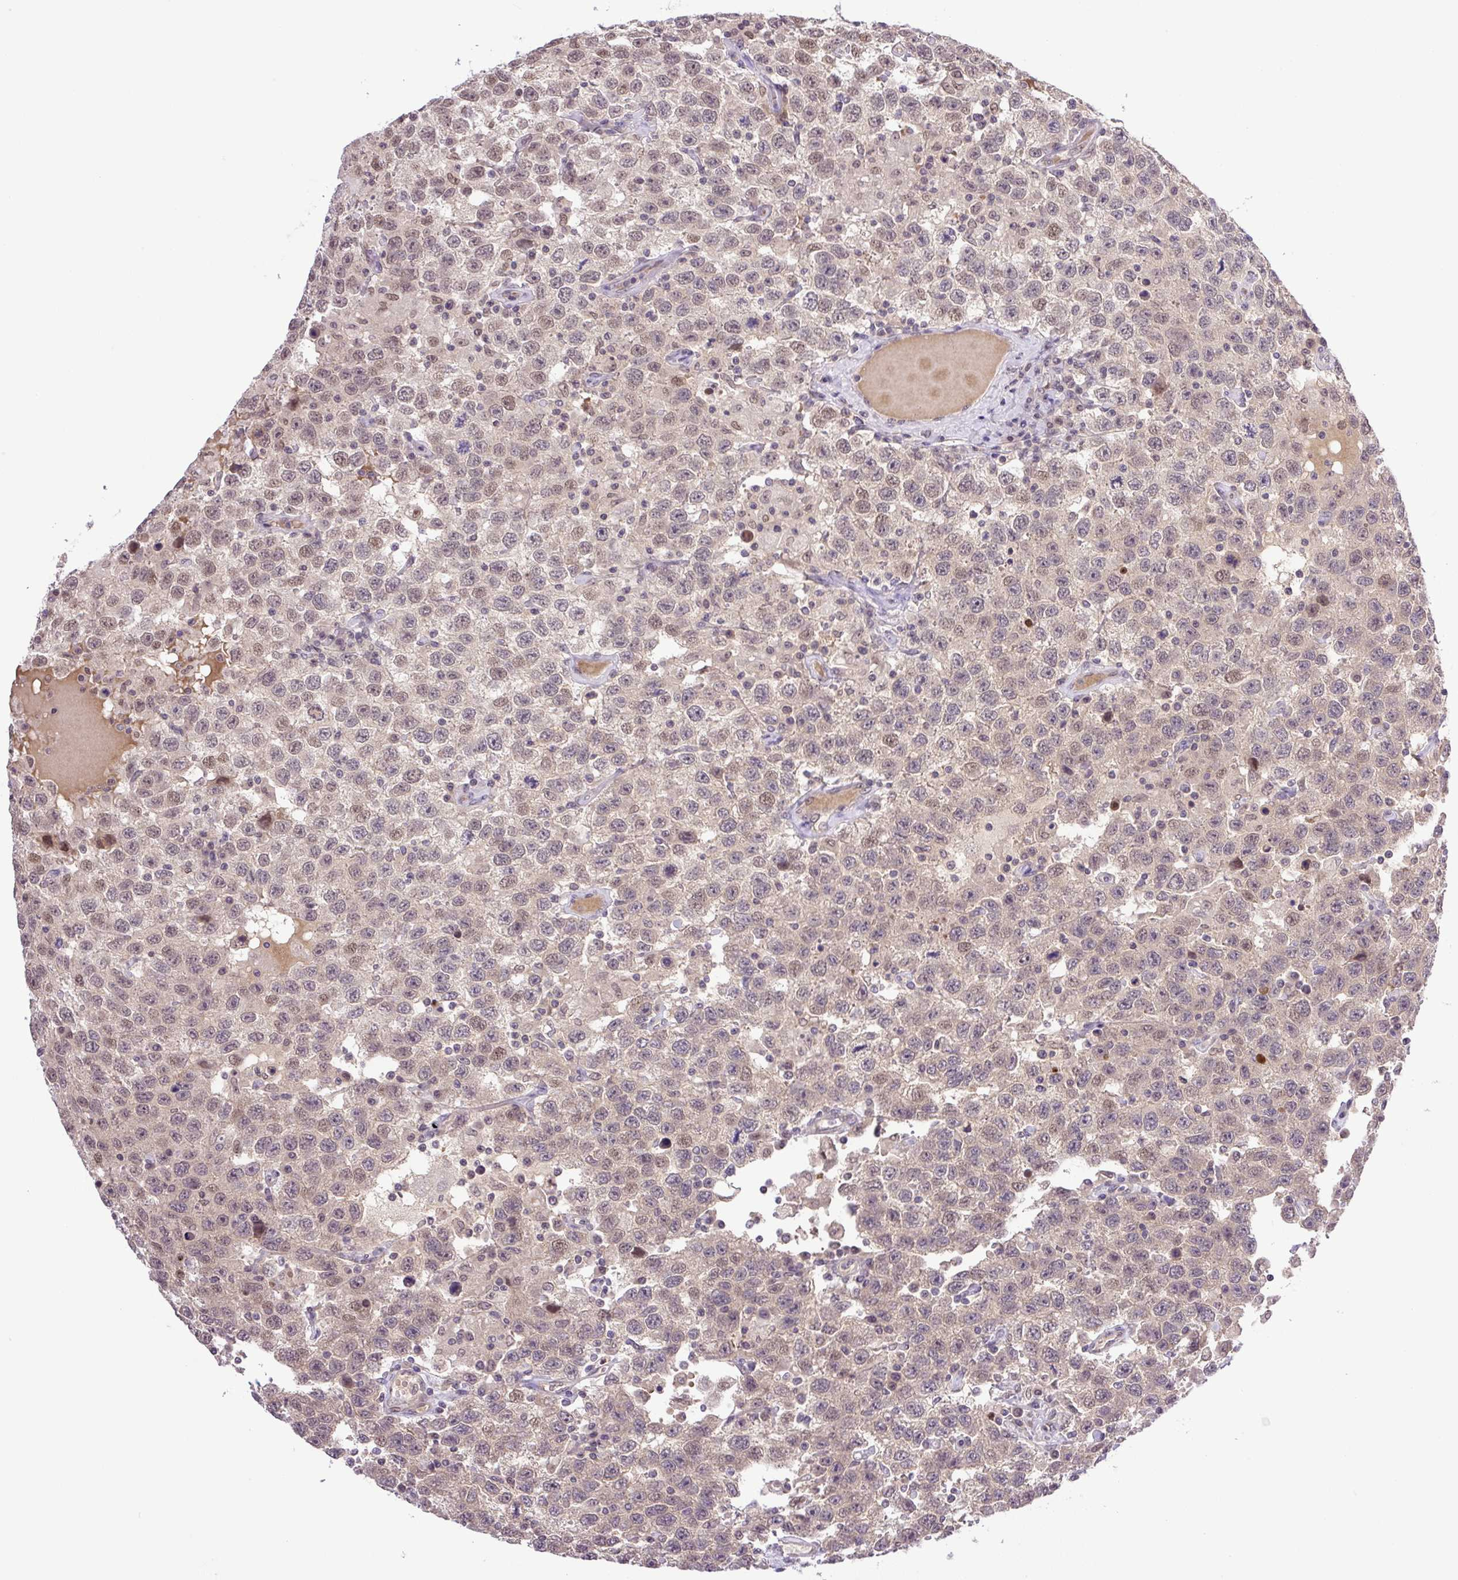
{"staining": {"intensity": "weak", "quantity": "25%-75%", "location": "nuclear"}, "tissue": "testis cancer", "cell_type": "Tumor cells", "image_type": "cancer", "snomed": [{"axis": "morphology", "description": "Seminoma, NOS"}, {"axis": "topography", "description": "Testis"}], "caption": "Testis cancer (seminoma) stained for a protein reveals weak nuclear positivity in tumor cells. (Stains: DAB in brown, nuclei in blue, Microscopy: brightfield microscopy at high magnification).", "gene": "SGTA", "patient": {"sex": "male", "age": 41}}